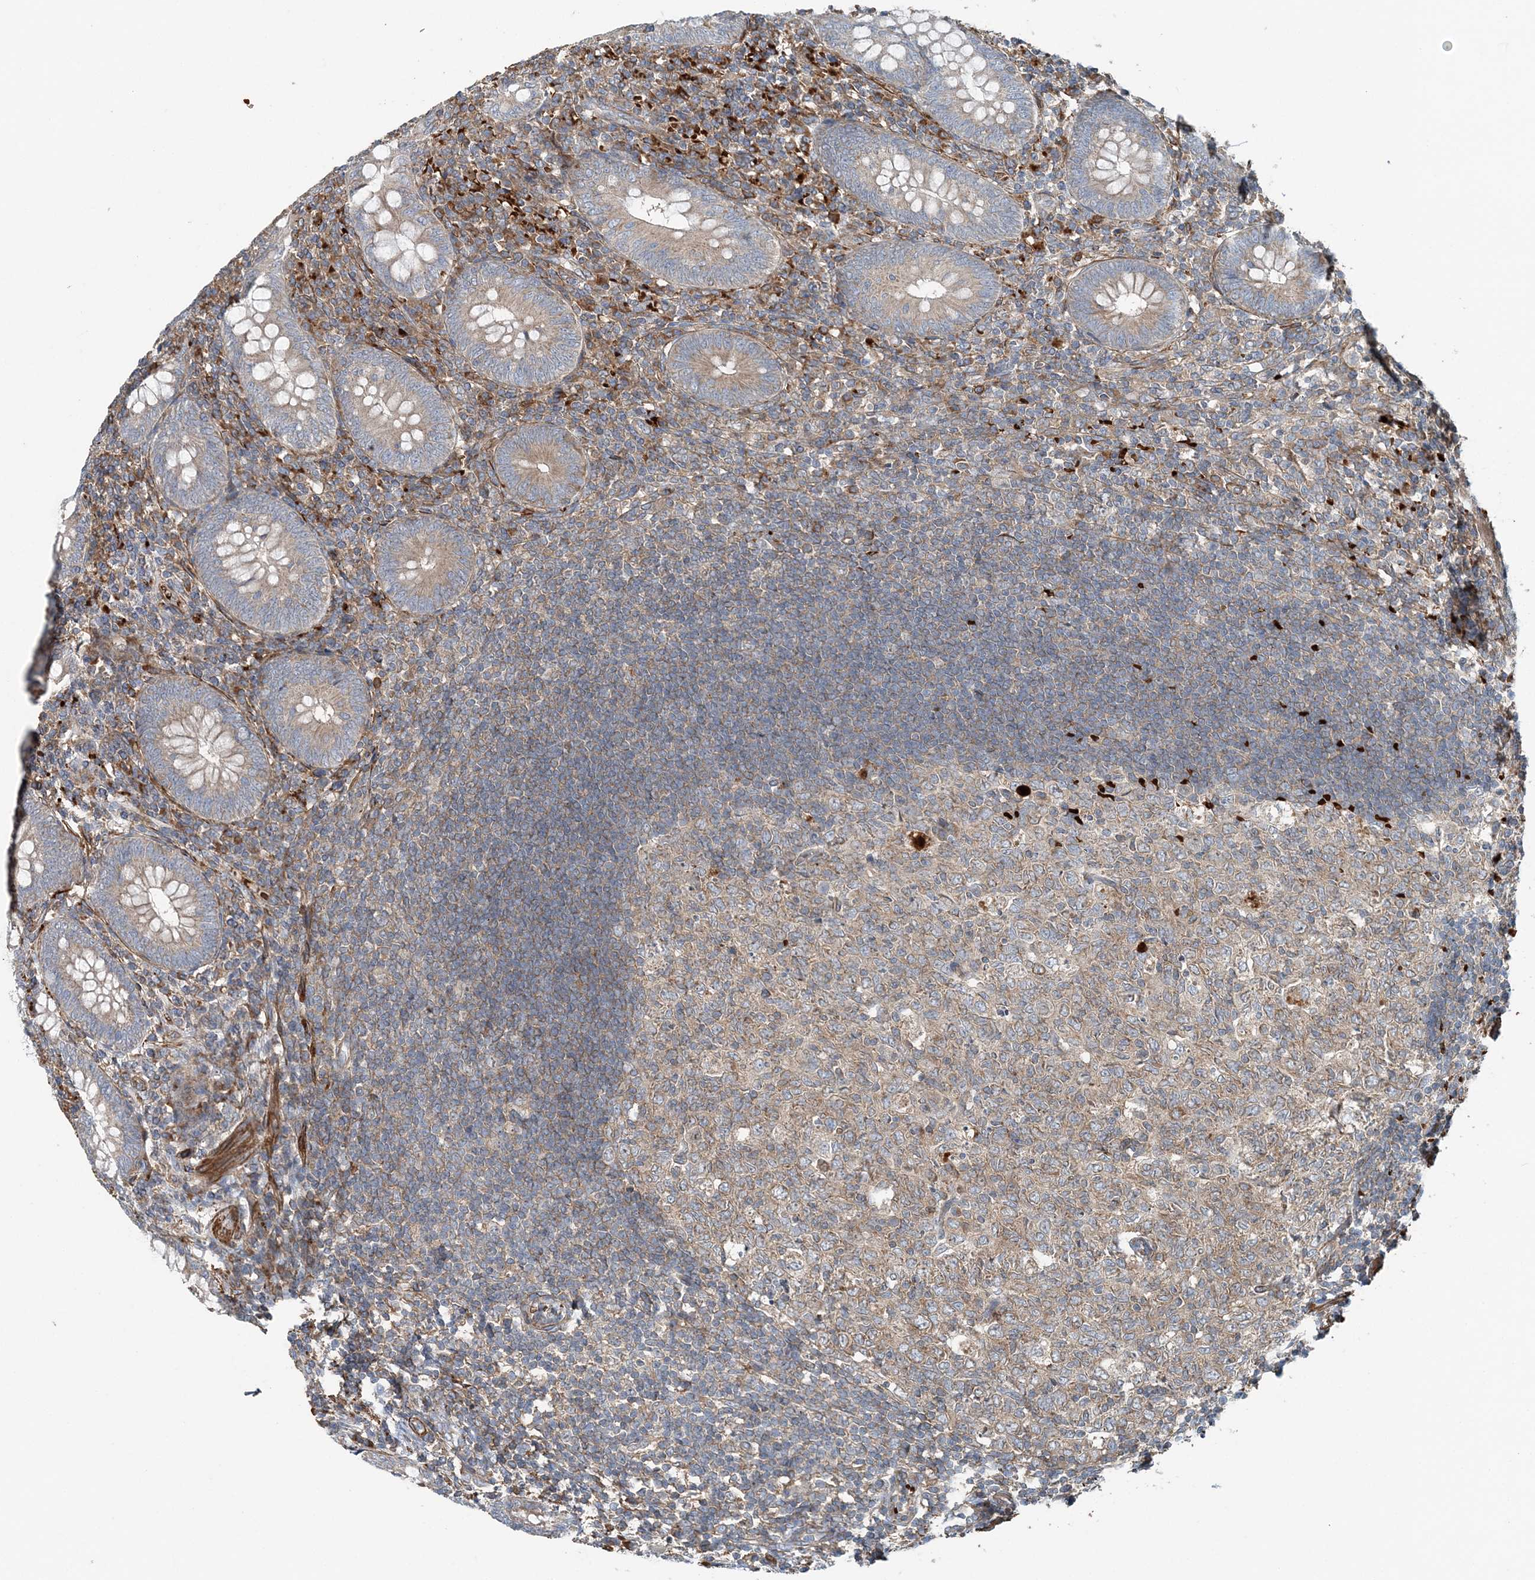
{"staining": {"intensity": "weak", "quantity": "25%-75%", "location": "cytoplasmic/membranous"}, "tissue": "appendix", "cell_type": "Glandular cells", "image_type": "normal", "snomed": [{"axis": "morphology", "description": "Normal tissue, NOS"}, {"axis": "topography", "description": "Appendix"}], "caption": "Brown immunohistochemical staining in benign appendix reveals weak cytoplasmic/membranous expression in approximately 25%-75% of glandular cells. (Stains: DAB in brown, nuclei in blue, Microscopy: brightfield microscopy at high magnification).", "gene": "TTI1", "patient": {"sex": "male", "age": 14}}